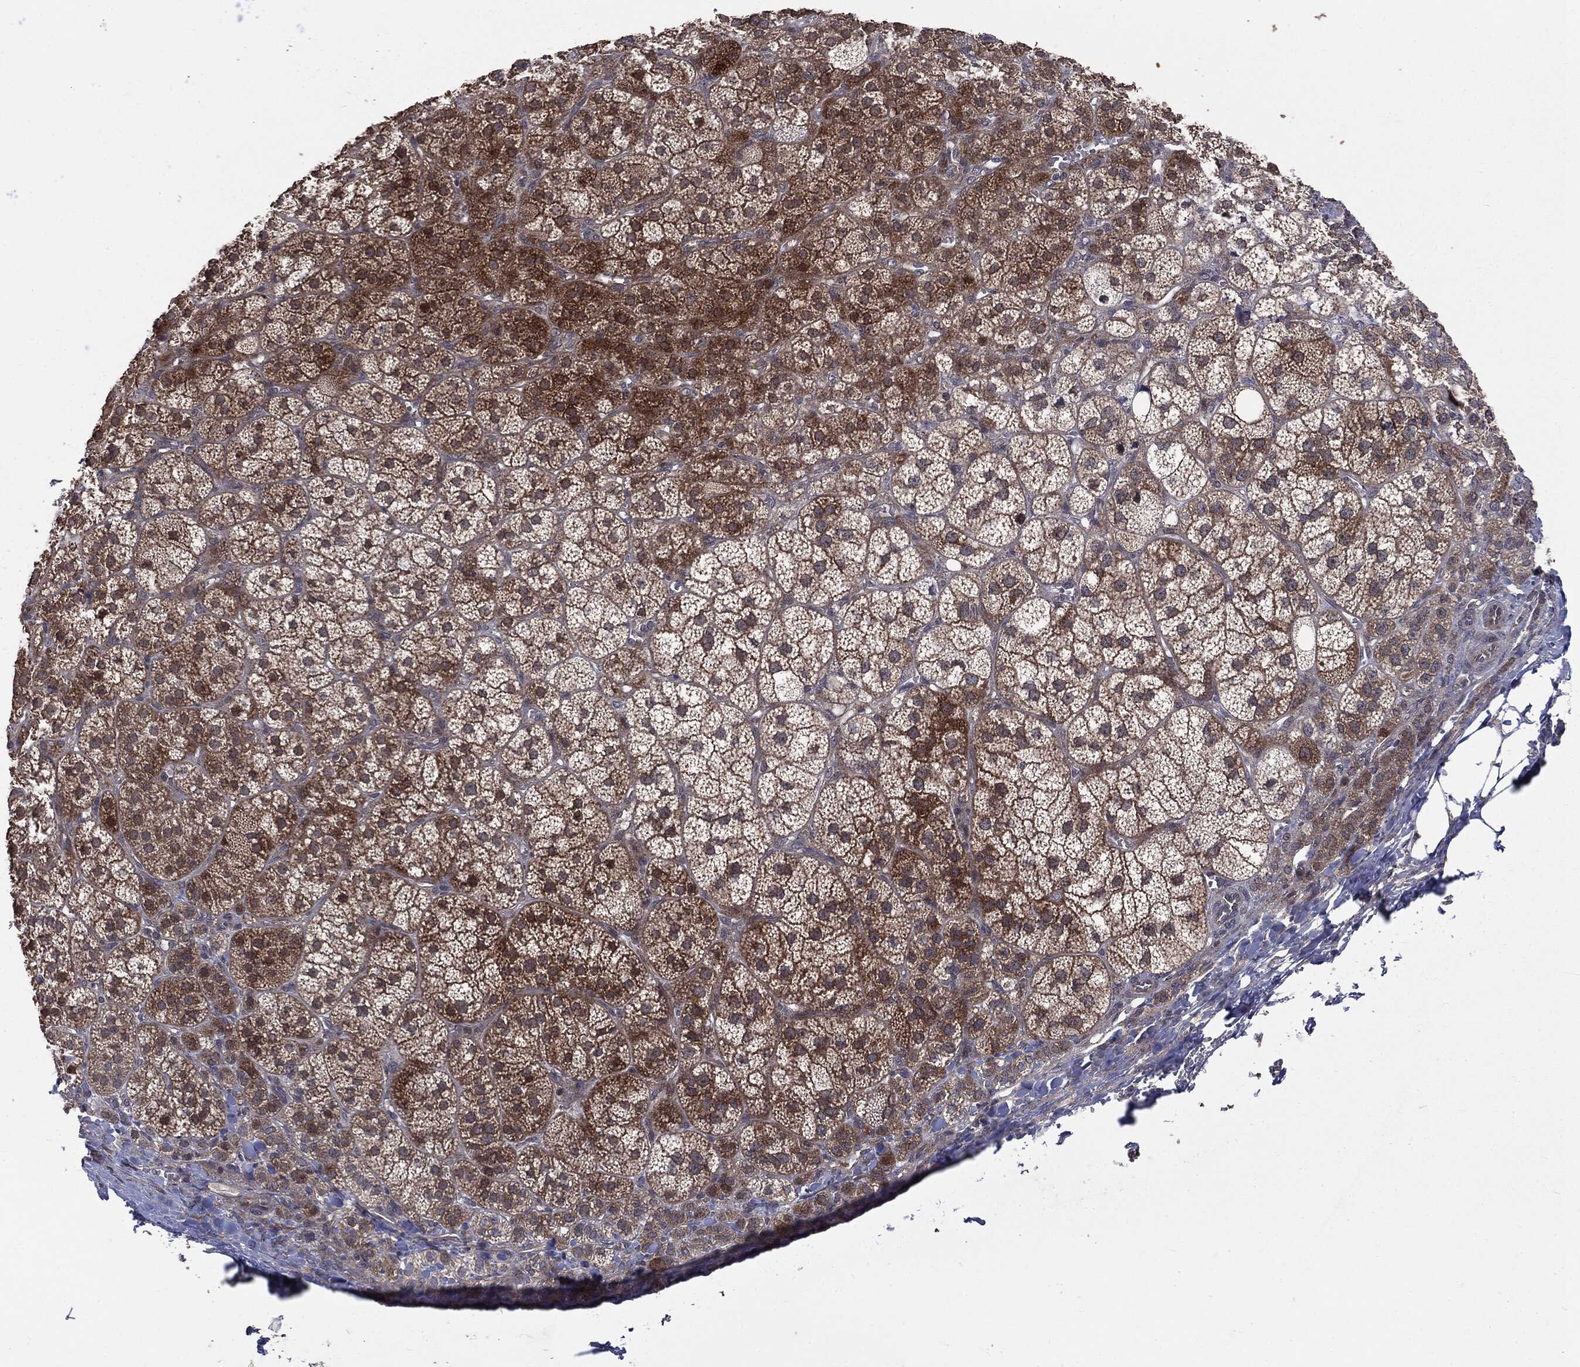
{"staining": {"intensity": "moderate", "quantity": "25%-75%", "location": "cytoplasmic/membranous"}, "tissue": "adrenal gland", "cell_type": "Glandular cells", "image_type": "normal", "snomed": [{"axis": "morphology", "description": "Normal tissue, NOS"}, {"axis": "topography", "description": "Adrenal gland"}], "caption": "Benign adrenal gland exhibits moderate cytoplasmic/membranous expression in about 25%-75% of glandular cells, visualized by immunohistochemistry. (Brightfield microscopy of DAB IHC at high magnification).", "gene": "MTOR", "patient": {"sex": "female", "age": 60}}